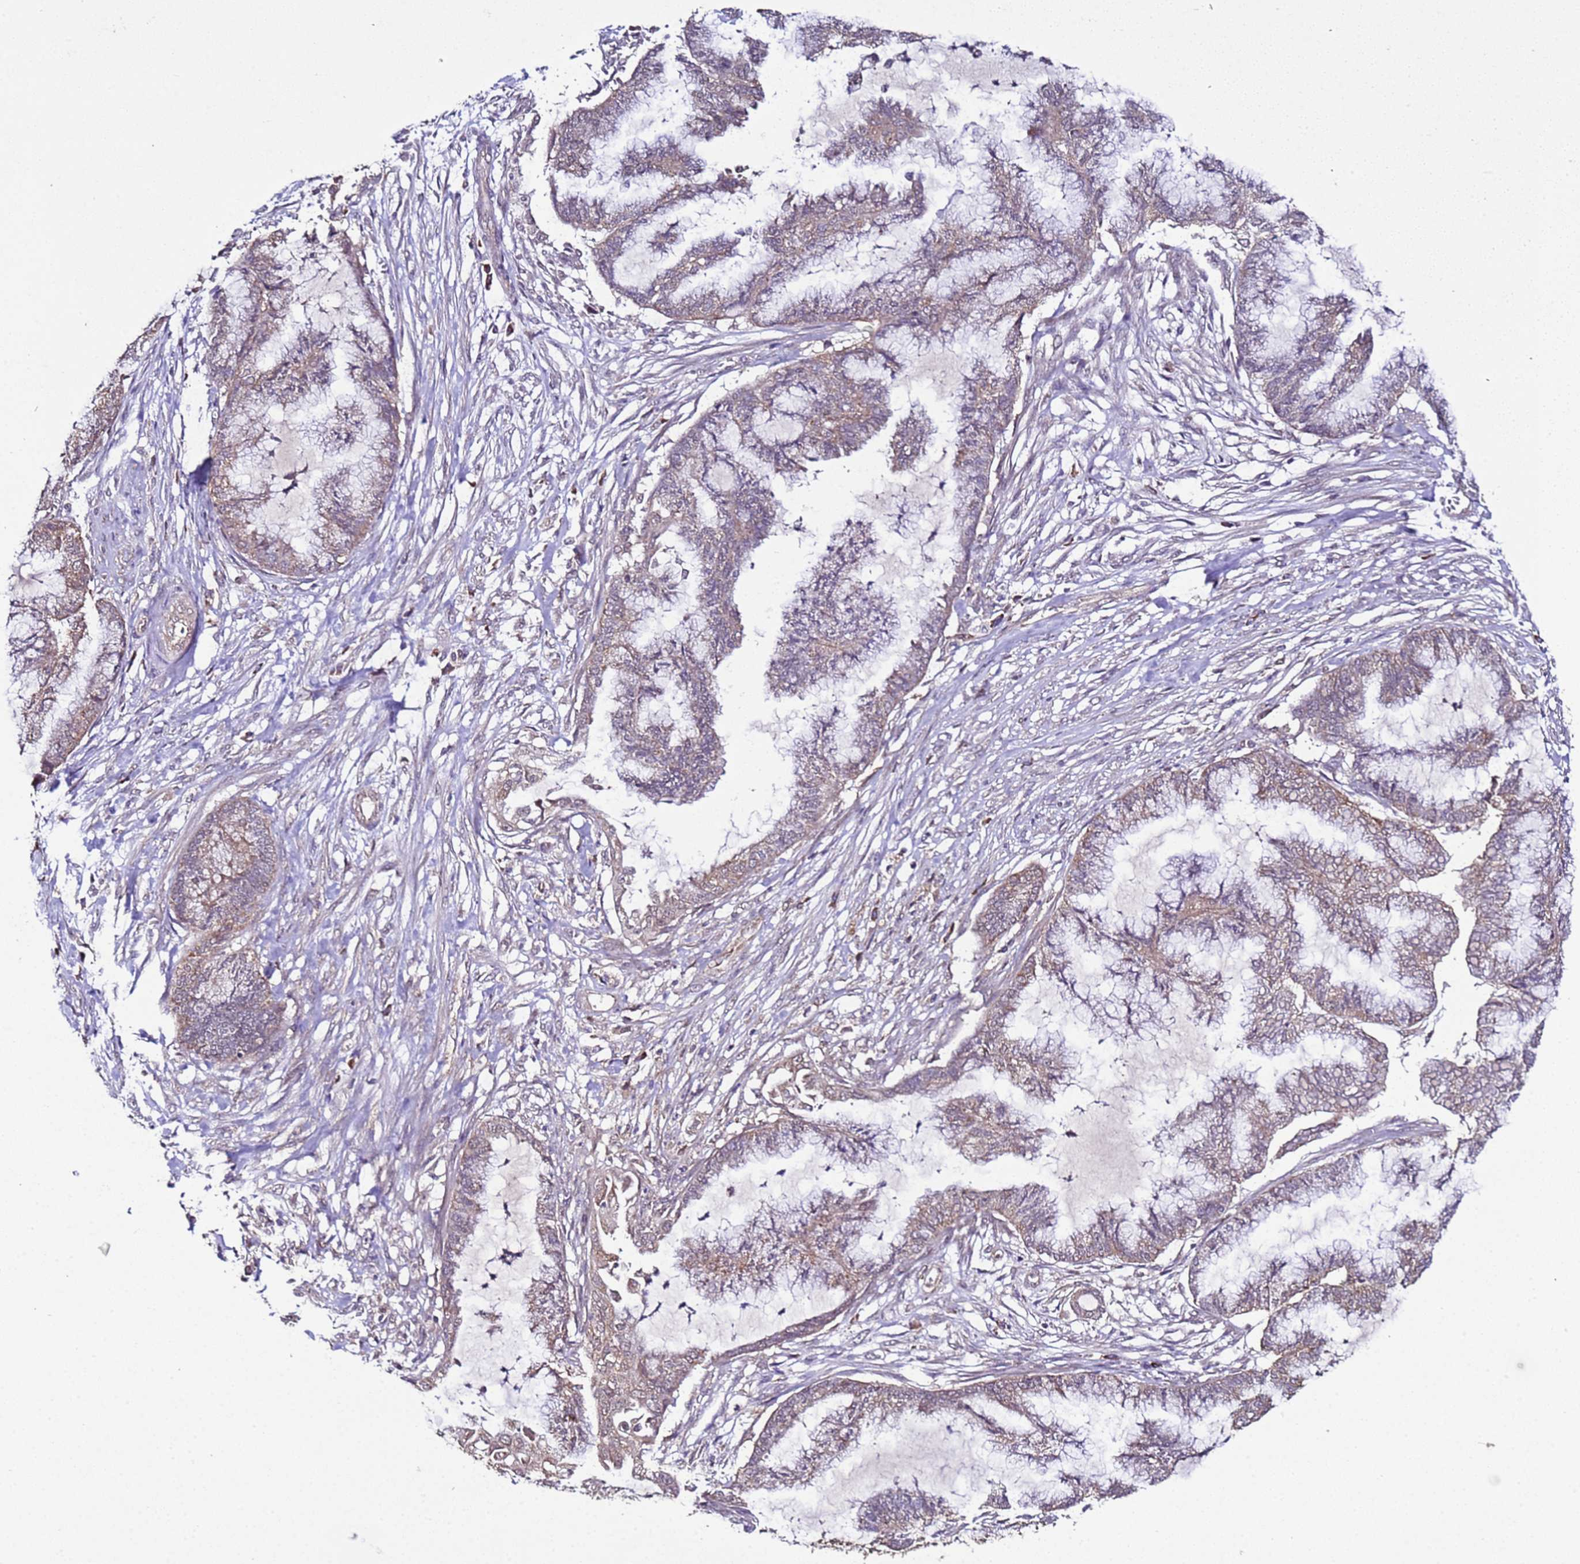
{"staining": {"intensity": "weak", "quantity": ">75%", "location": "cytoplasmic/membranous"}, "tissue": "endometrial cancer", "cell_type": "Tumor cells", "image_type": "cancer", "snomed": [{"axis": "morphology", "description": "Adenocarcinoma, NOS"}, {"axis": "topography", "description": "Endometrium"}], "caption": "Tumor cells reveal low levels of weak cytoplasmic/membranous expression in approximately >75% of cells in adenocarcinoma (endometrial). (IHC, brightfield microscopy, high magnification).", "gene": "HSPBAP1", "patient": {"sex": "female", "age": 86}}